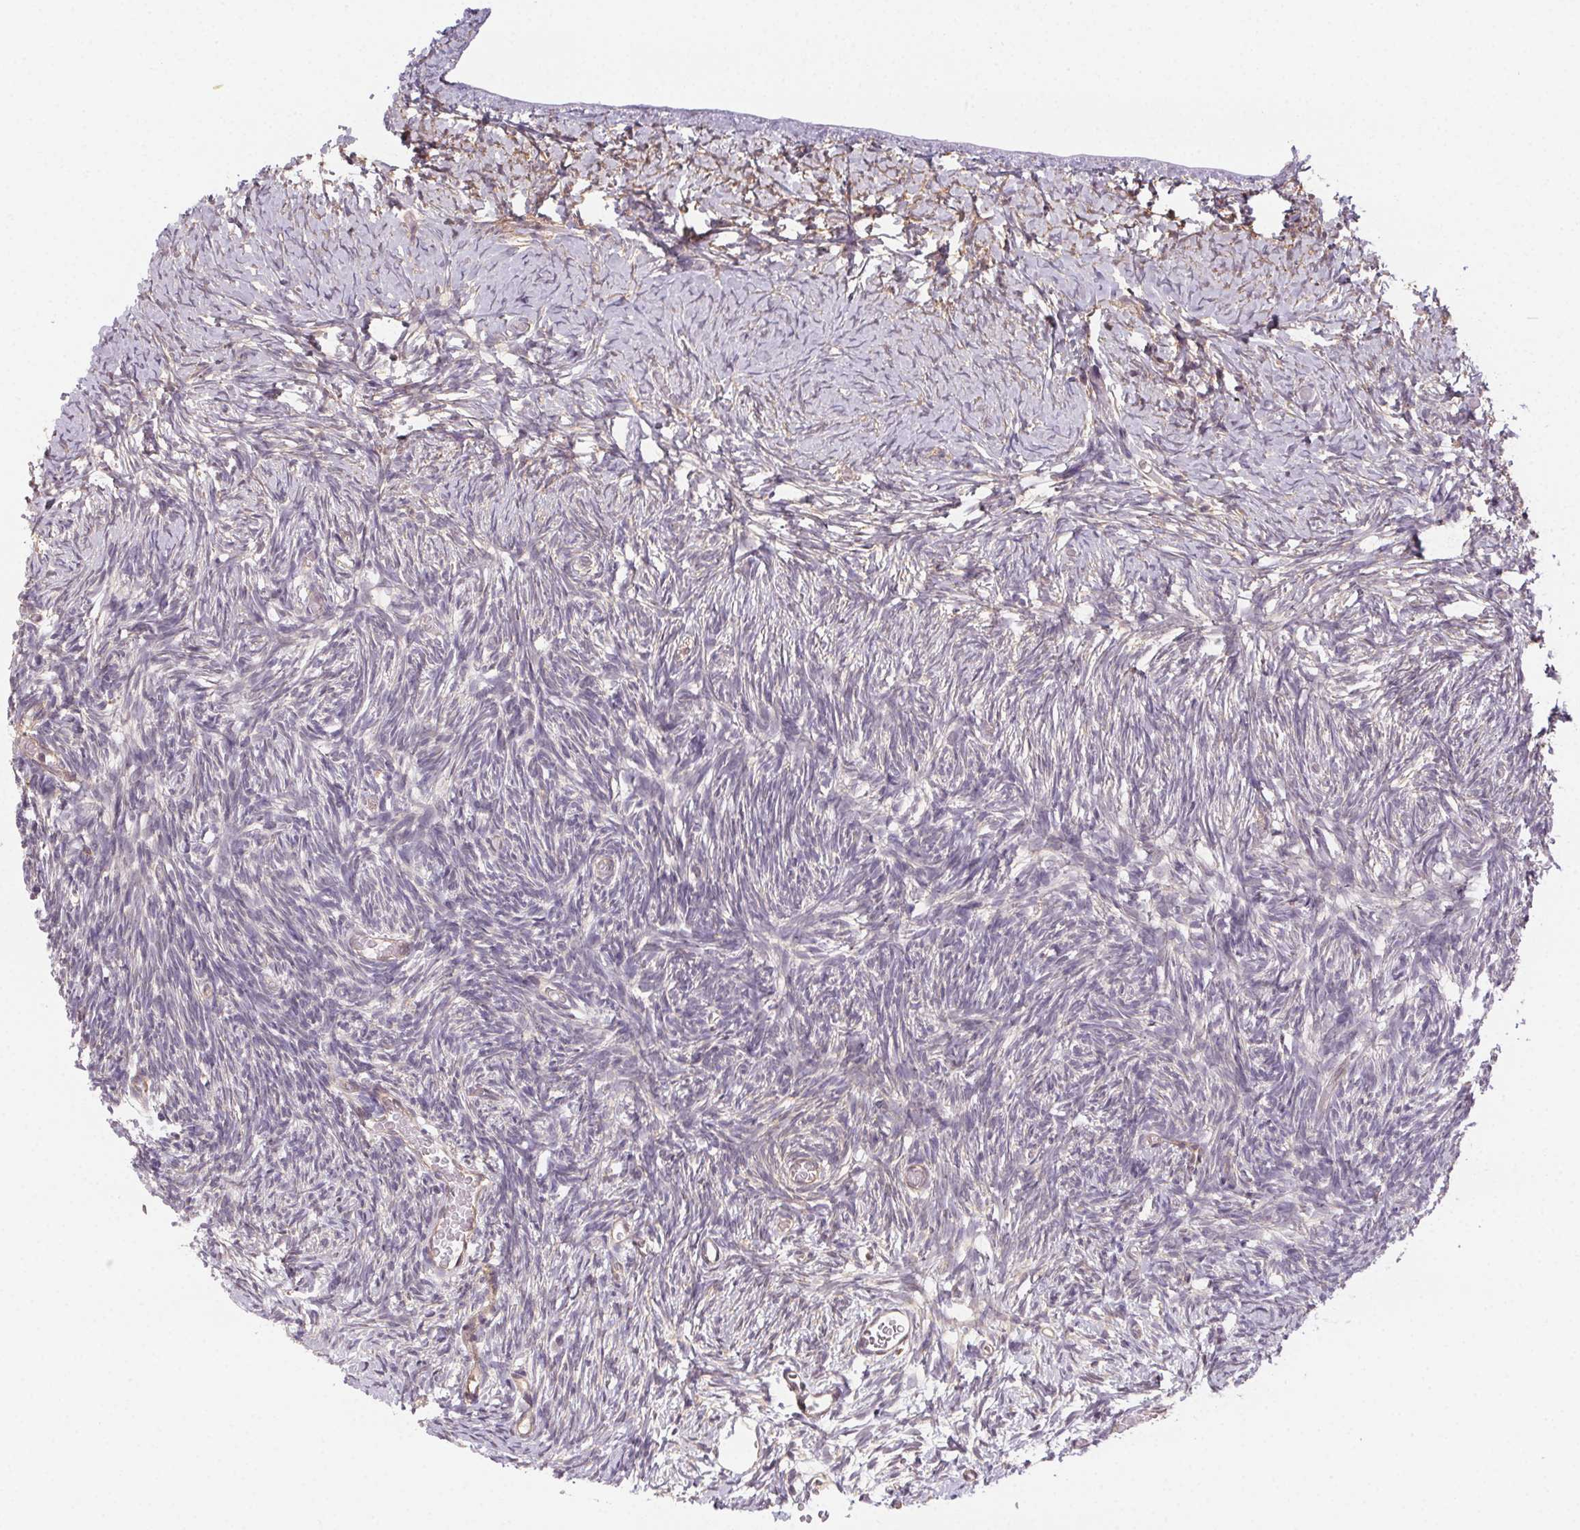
{"staining": {"intensity": "negative", "quantity": "none", "location": "none"}, "tissue": "ovary", "cell_type": "Follicle cells", "image_type": "normal", "snomed": [{"axis": "morphology", "description": "Normal tissue, NOS"}, {"axis": "topography", "description": "Ovary"}], "caption": "Ovary stained for a protein using immunohistochemistry shows no expression follicle cells.", "gene": "PLA2G4F", "patient": {"sex": "female", "age": 39}}